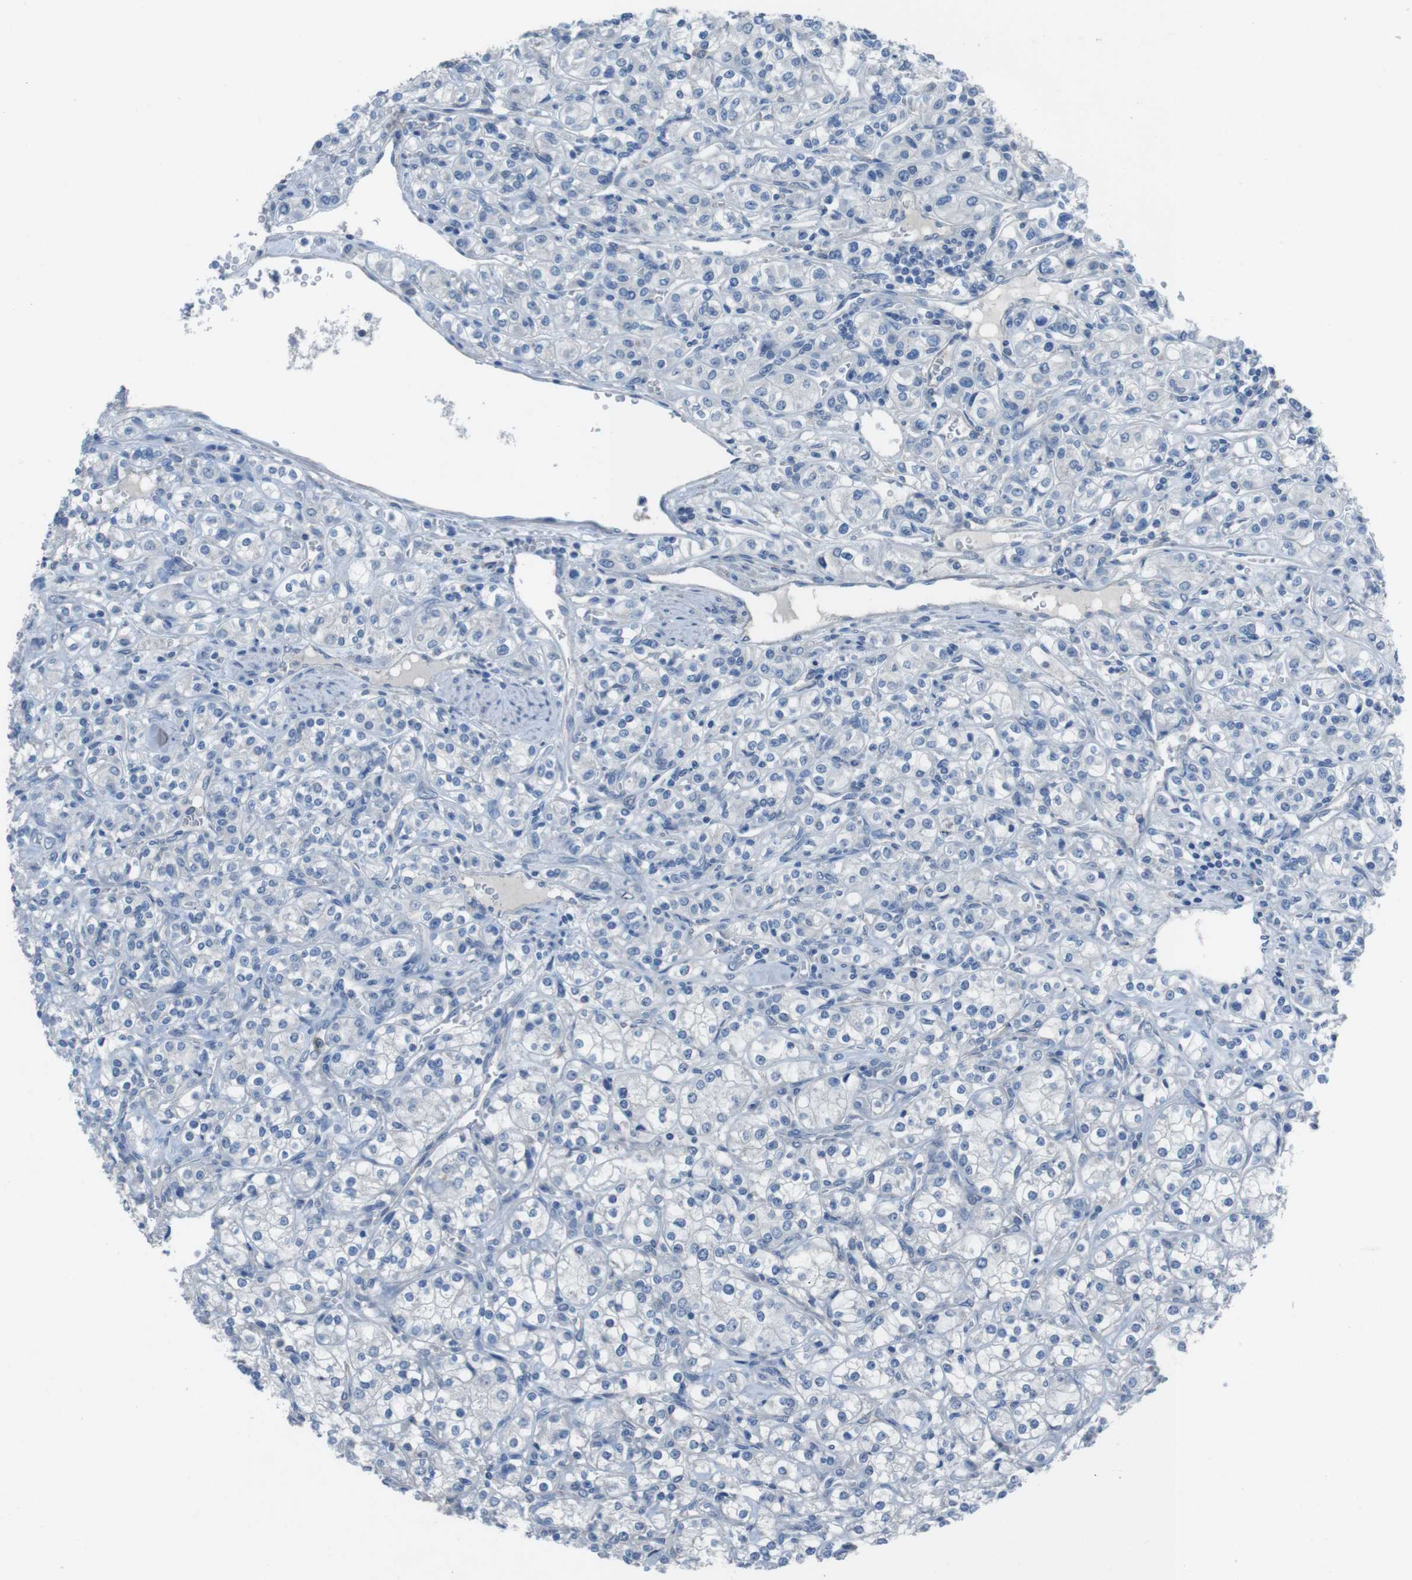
{"staining": {"intensity": "negative", "quantity": "none", "location": "none"}, "tissue": "renal cancer", "cell_type": "Tumor cells", "image_type": "cancer", "snomed": [{"axis": "morphology", "description": "Adenocarcinoma, NOS"}, {"axis": "topography", "description": "Kidney"}], "caption": "Renal adenocarcinoma was stained to show a protein in brown. There is no significant positivity in tumor cells.", "gene": "CYP2C8", "patient": {"sex": "male", "age": 77}}